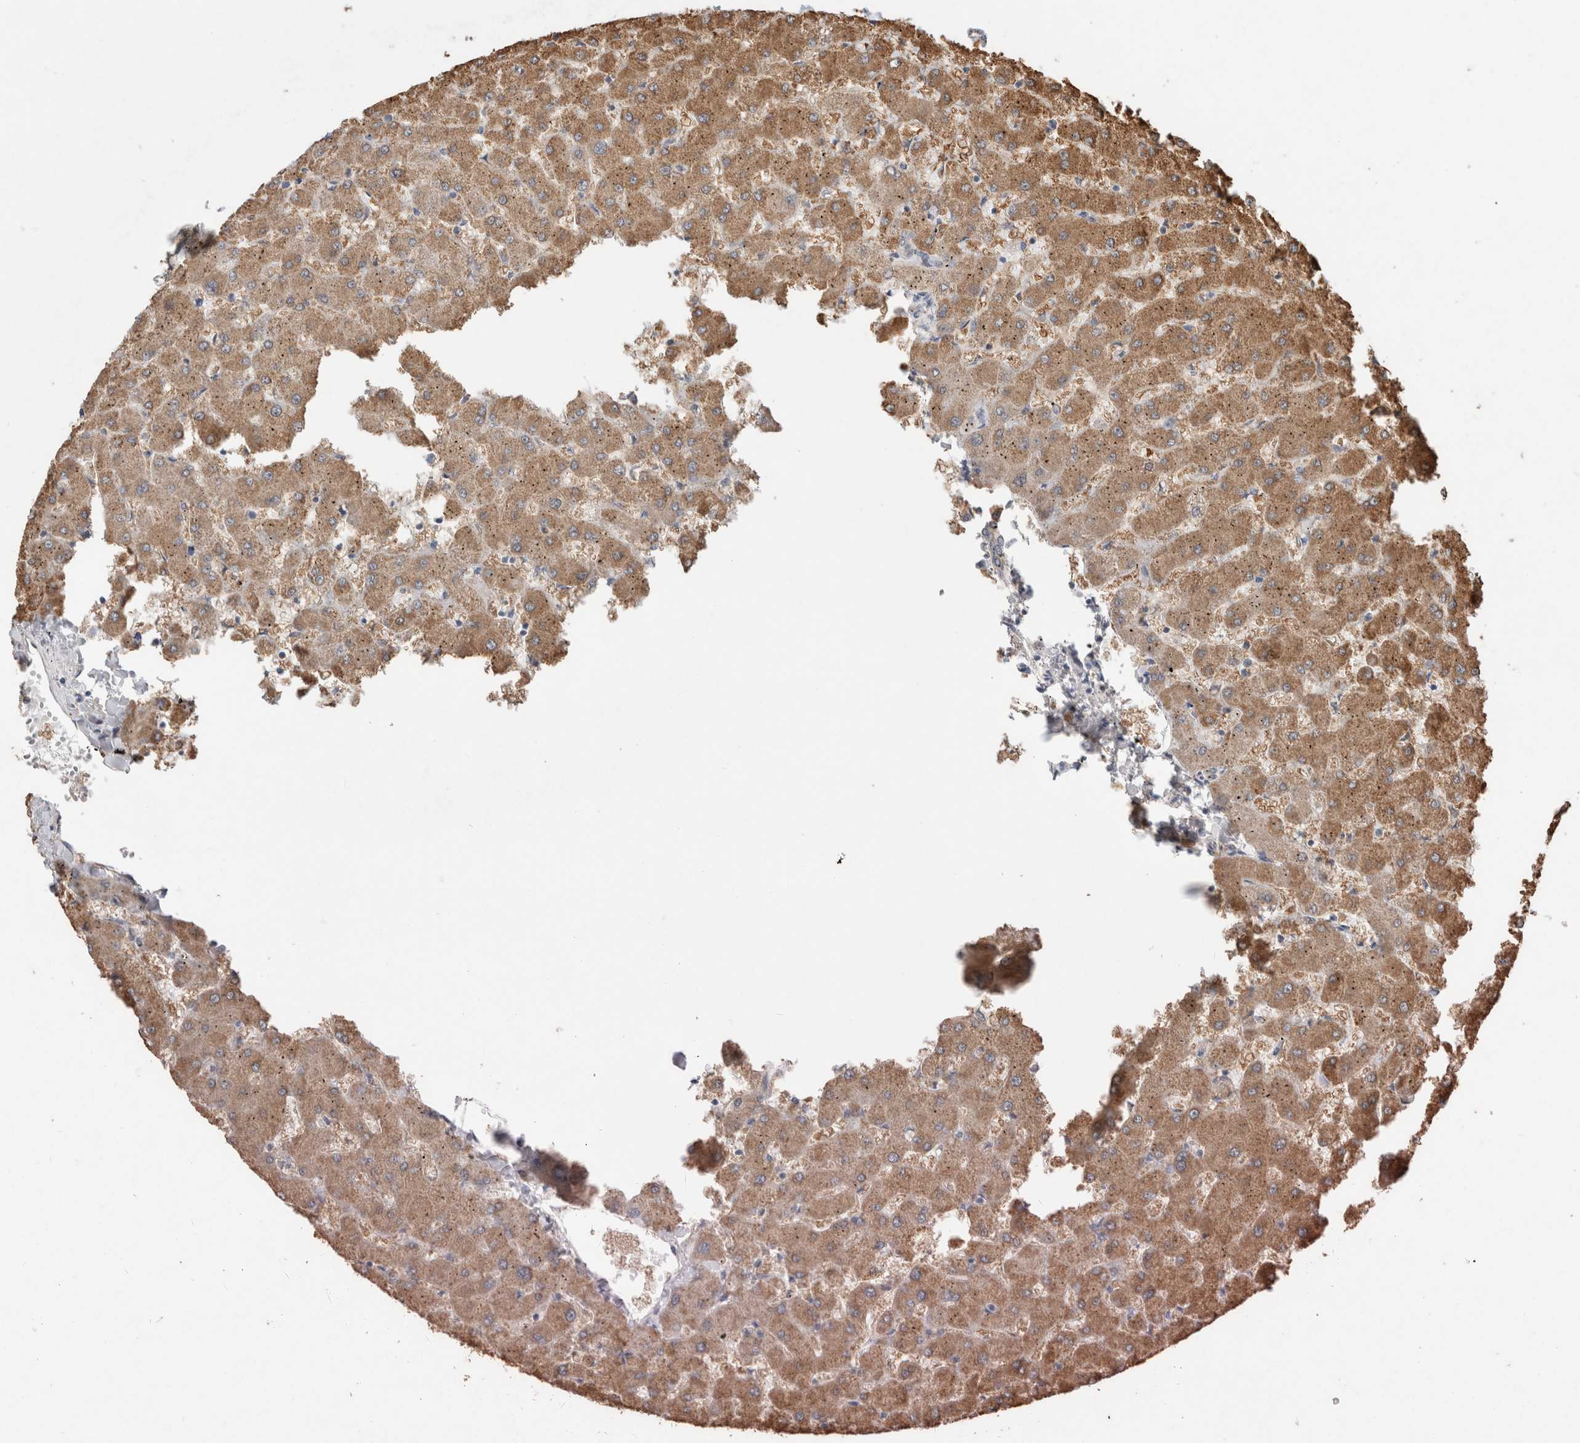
{"staining": {"intensity": "negative", "quantity": "none", "location": "none"}, "tissue": "liver", "cell_type": "Cholangiocytes", "image_type": "normal", "snomed": [{"axis": "morphology", "description": "Normal tissue, NOS"}, {"axis": "topography", "description": "Liver"}], "caption": "IHC of benign human liver displays no staining in cholangiocytes.", "gene": "RAB14", "patient": {"sex": "female", "age": 63}}